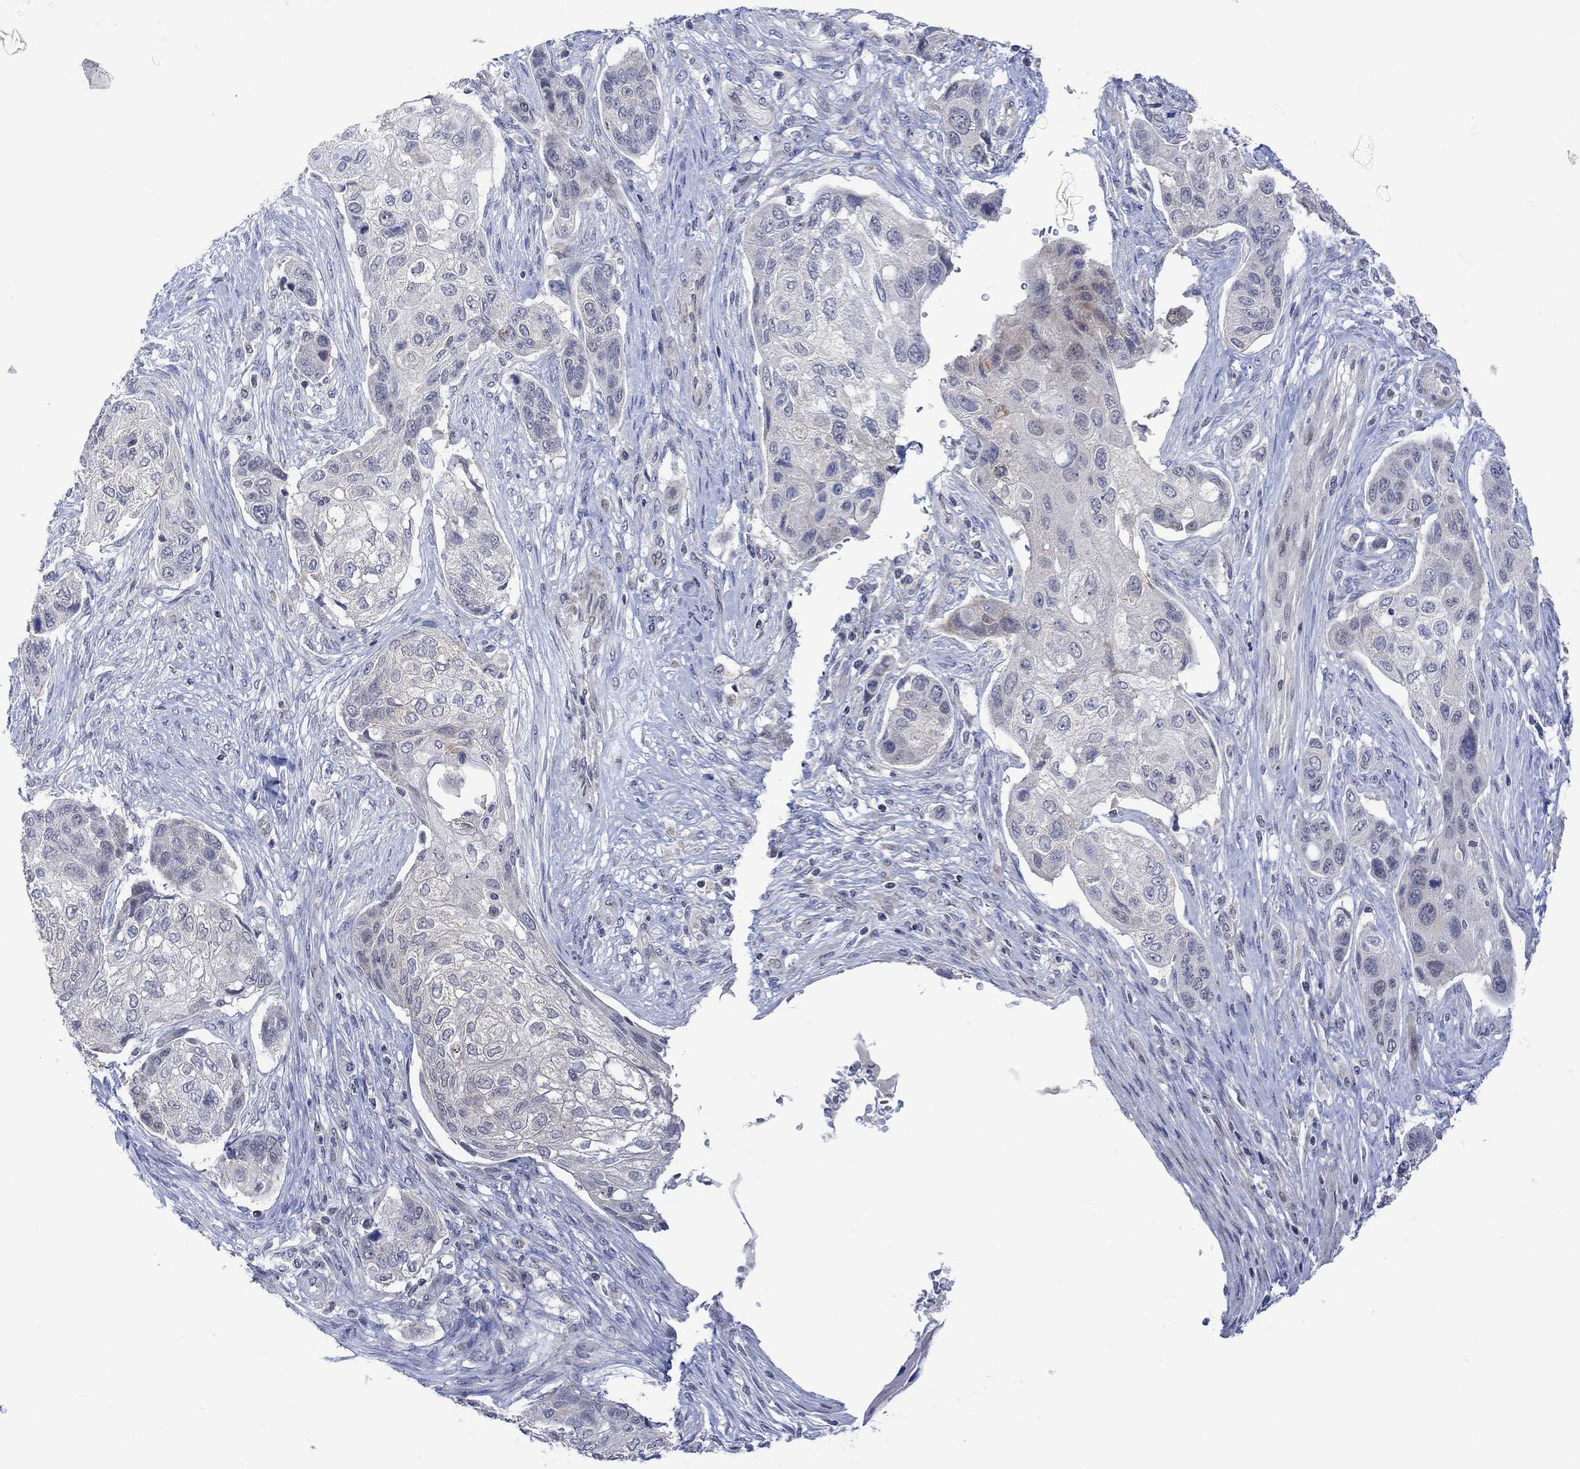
{"staining": {"intensity": "negative", "quantity": "none", "location": "none"}, "tissue": "lung cancer", "cell_type": "Tumor cells", "image_type": "cancer", "snomed": [{"axis": "morphology", "description": "Normal tissue, NOS"}, {"axis": "morphology", "description": "Squamous cell carcinoma, NOS"}, {"axis": "topography", "description": "Bronchus"}, {"axis": "topography", "description": "Lung"}], "caption": "Tumor cells show no significant expression in lung cancer.", "gene": "SLC48A1", "patient": {"sex": "male", "age": 69}}